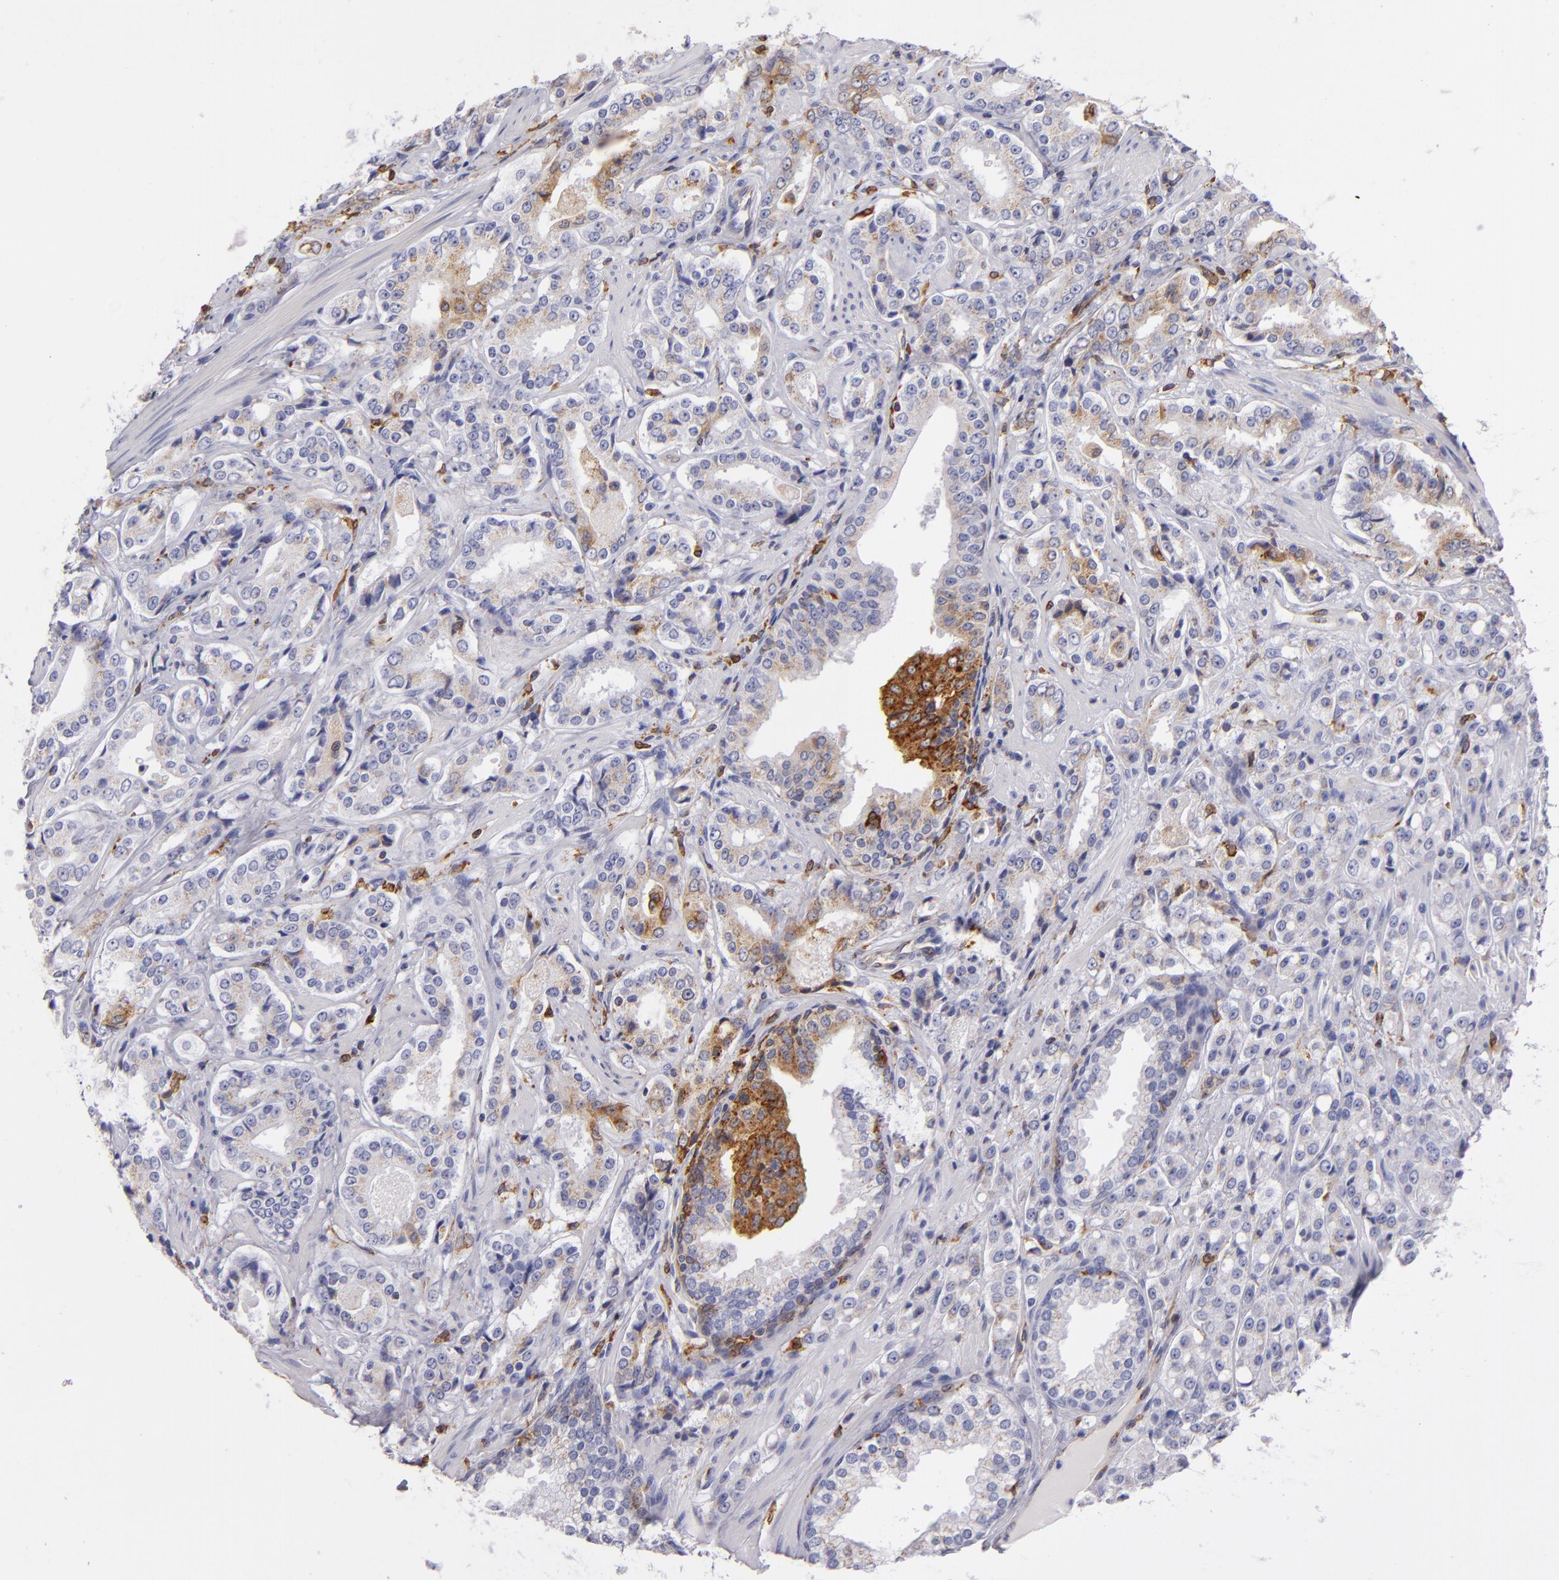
{"staining": {"intensity": "moderate", "quantity": "25%-75%", "location": "cytoplasmic/membranous"}, "tissue": "prostate cancer", "cell_type": "Tumor cells", "image_type": "cancer", "snomed": [{"axis": "morphology", "description": "Adenocarcinoma, Medium grade"}, {"axis": "topography", "description": "Prostate"}], "caption": "Immunohistochemistry micrograph of neoplastic tissue: prostate adenocarcinoma (medium-grade) stained using immunohistochemistry exhibits medium levels of moderate protein expression localized specifically in the cytoplasmic/membranous of tumor cells, appearing as a cytoplasmic/membranous brown color.", "gene": "CD74", "patient": {"sex": "male", "age": 60}}